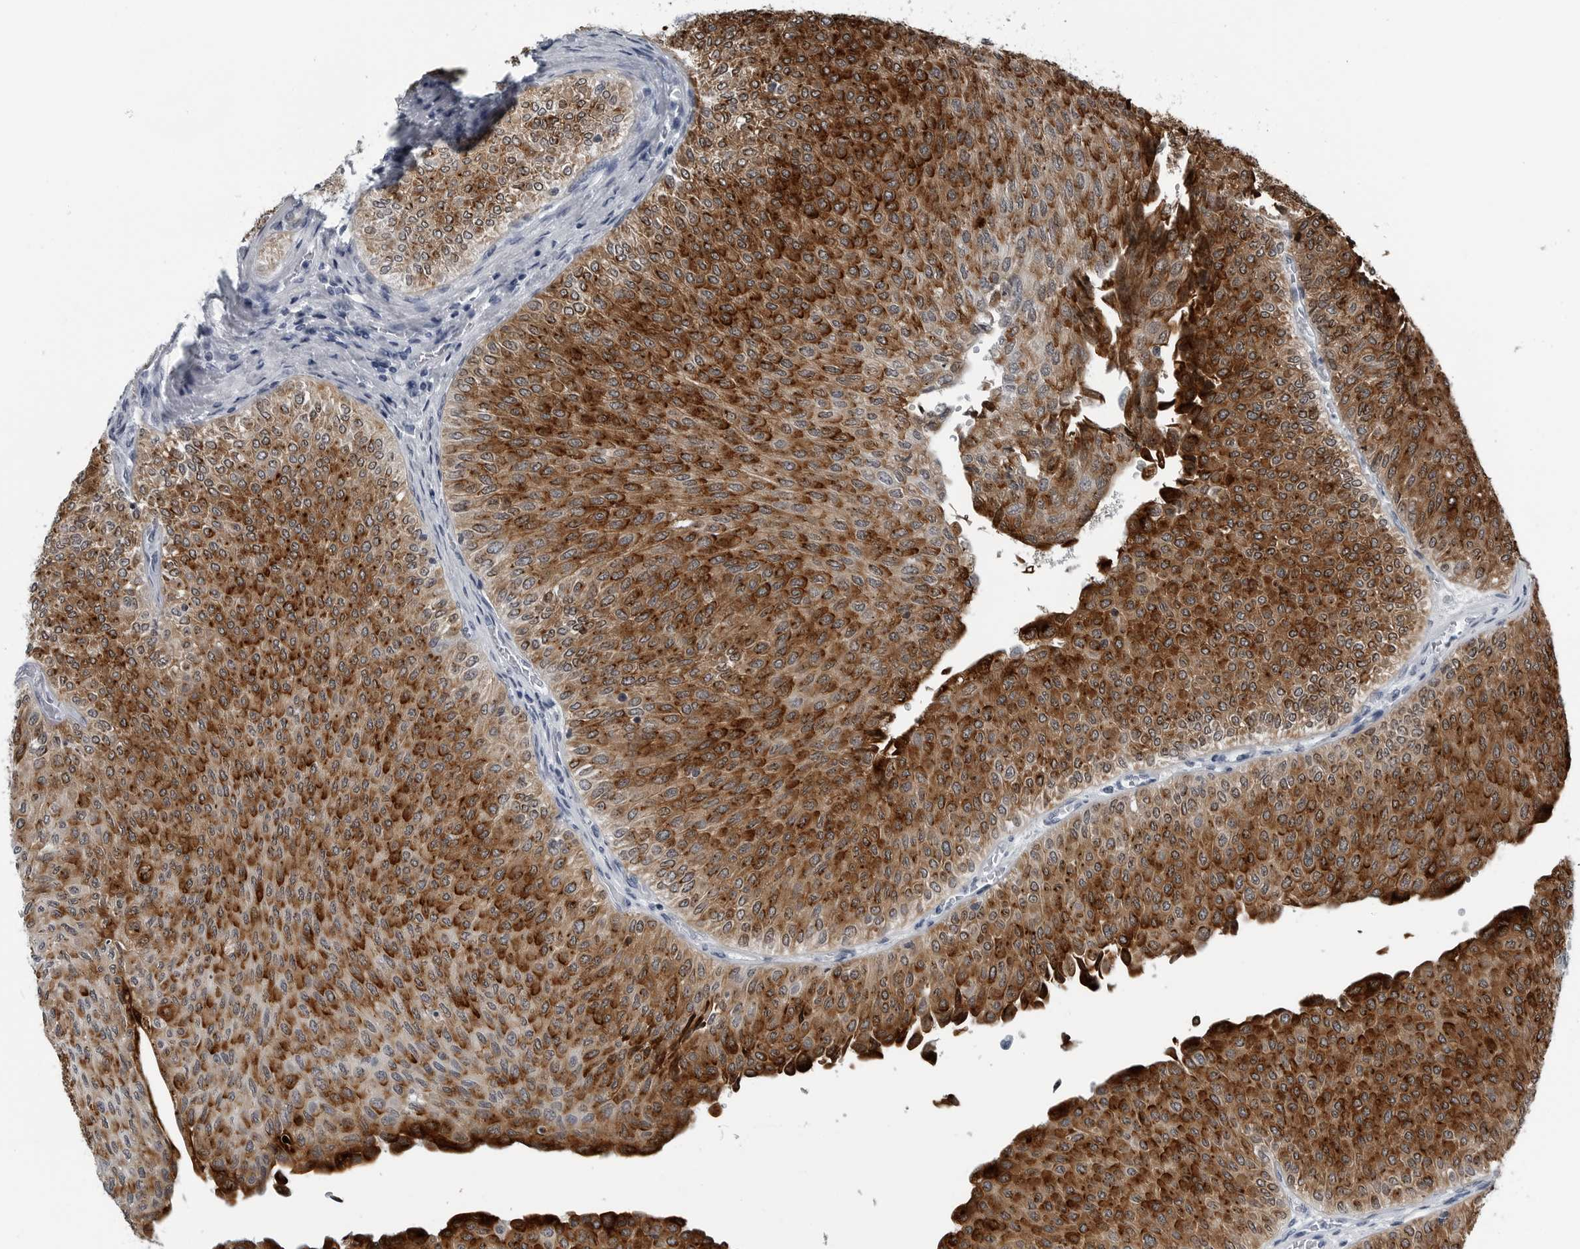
{"staining": {"intensity": "strong", "quantity": ">75%", "location": "cytoplasmic/membranous"}, "tissue": "urothelial cancer", "cell_type": "Tumor cells", "image_type": "cancer", "snomed": [{"axis": "morphology", "description": "Urothelial carcinoma, Low grade"}, {"axis": "topography", "description": "Urinary bladder"}], "caption": "Protein staining of urothelial cancer tissue demonstrates strong cytoplasmic/membranous staining in approximately >75% of tumor cells. (DAB IHC with brightfield microscopy, high magnification).", "gene": "SPINK1", "patient": {"sex": "male", "age": 78}}